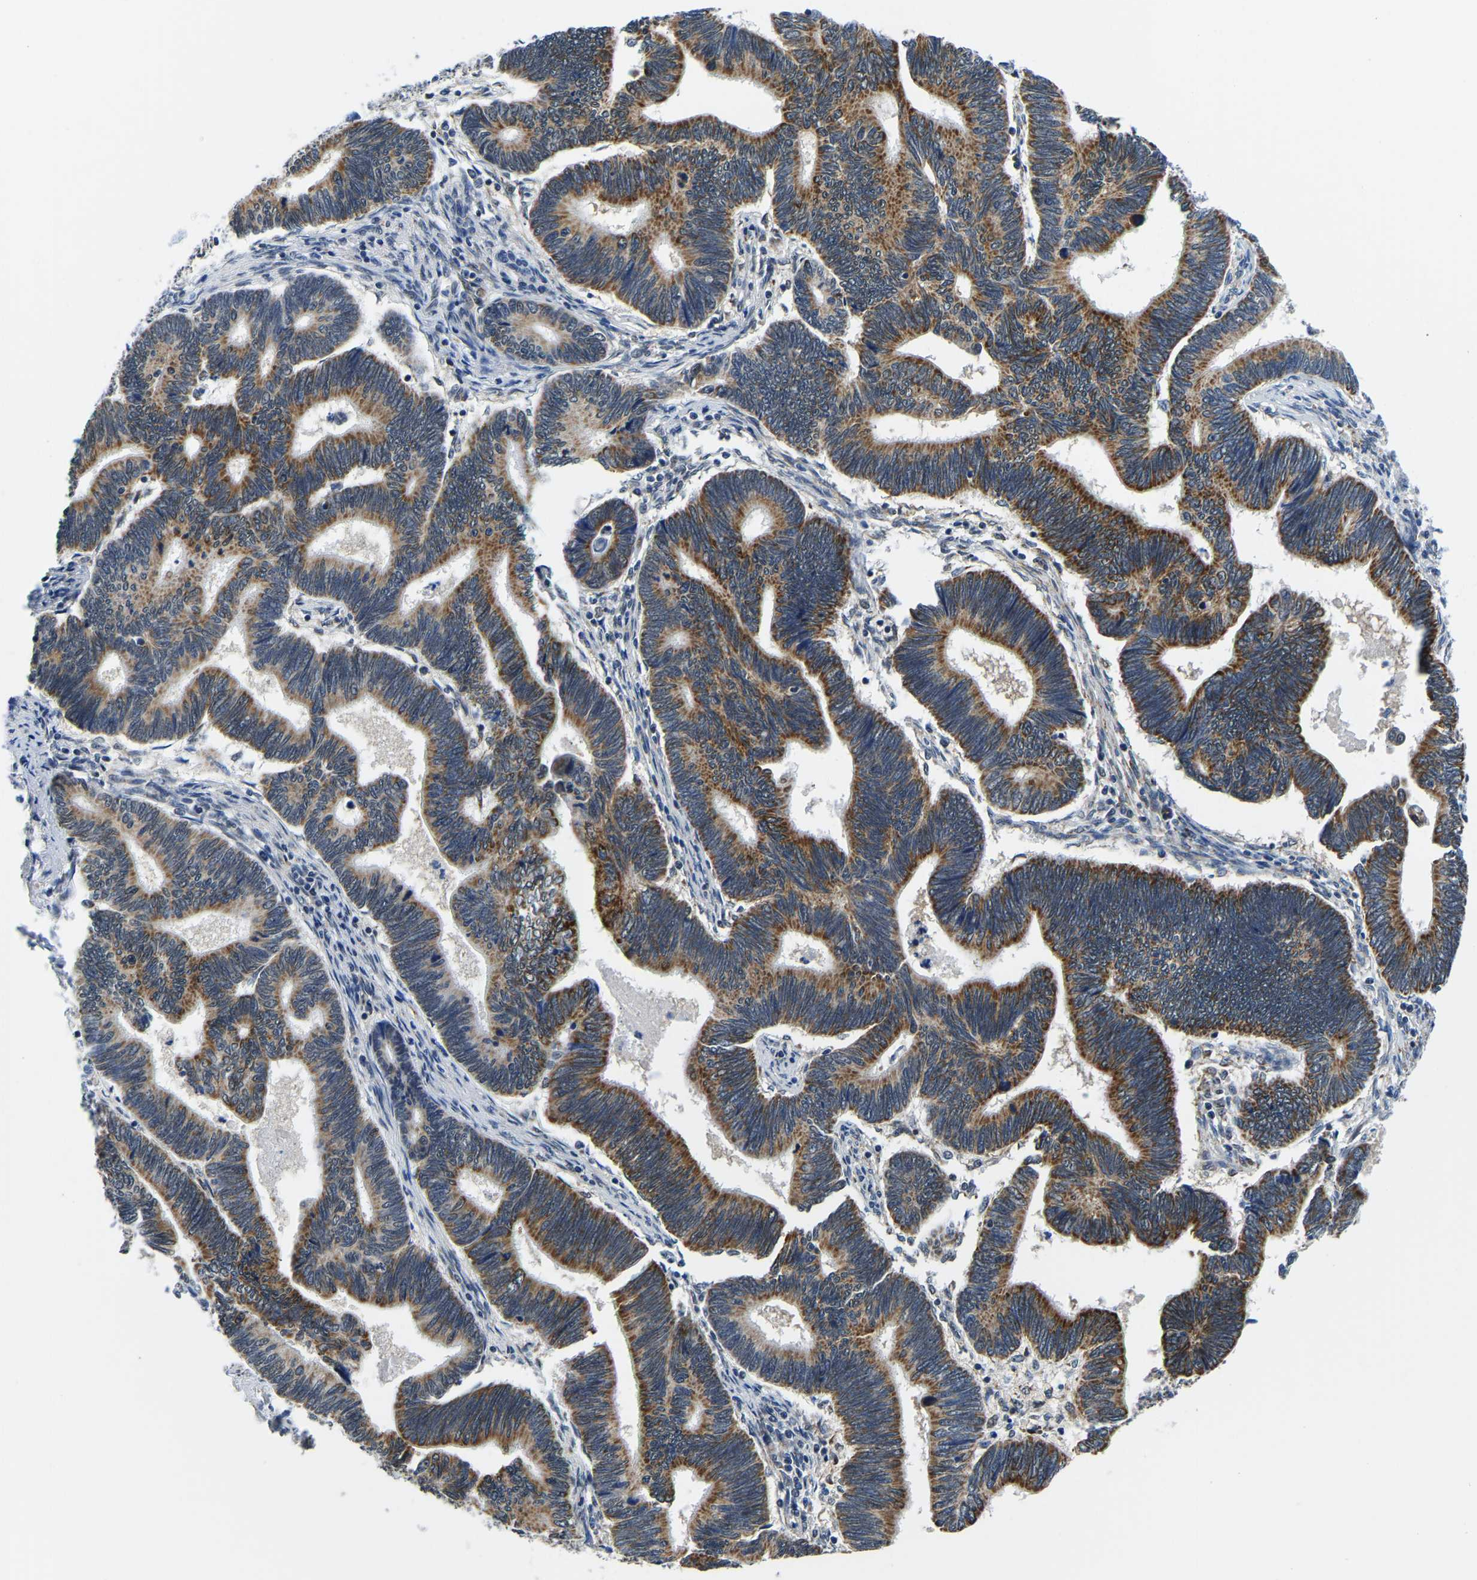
{"staining": {"intensity": "moderate", "quantity": ">75%", "location": "cytoplasmic/membranous"}, "tissue": "pancreatic cancer", "cell_type": "Tumor cells", "image_type": "cancer", "snomed": [{"axis": "morphology", "description": "Adenocarcinoma, NOS"}, {"axis": "topography", "description": "Pancreas"}], "caption": "Pancreatic cancer stained for a protein displays moderate cytoplasmic/membranous positivity in tumor cells. Using DAB (3,3'-diaminobenzidine) (brown) and hematoxylin (blue) stains, captured at high magnification using brightfield microscopy.", "gene": "BNIP3L", "patient": {"sex": "female", "age": 70}}